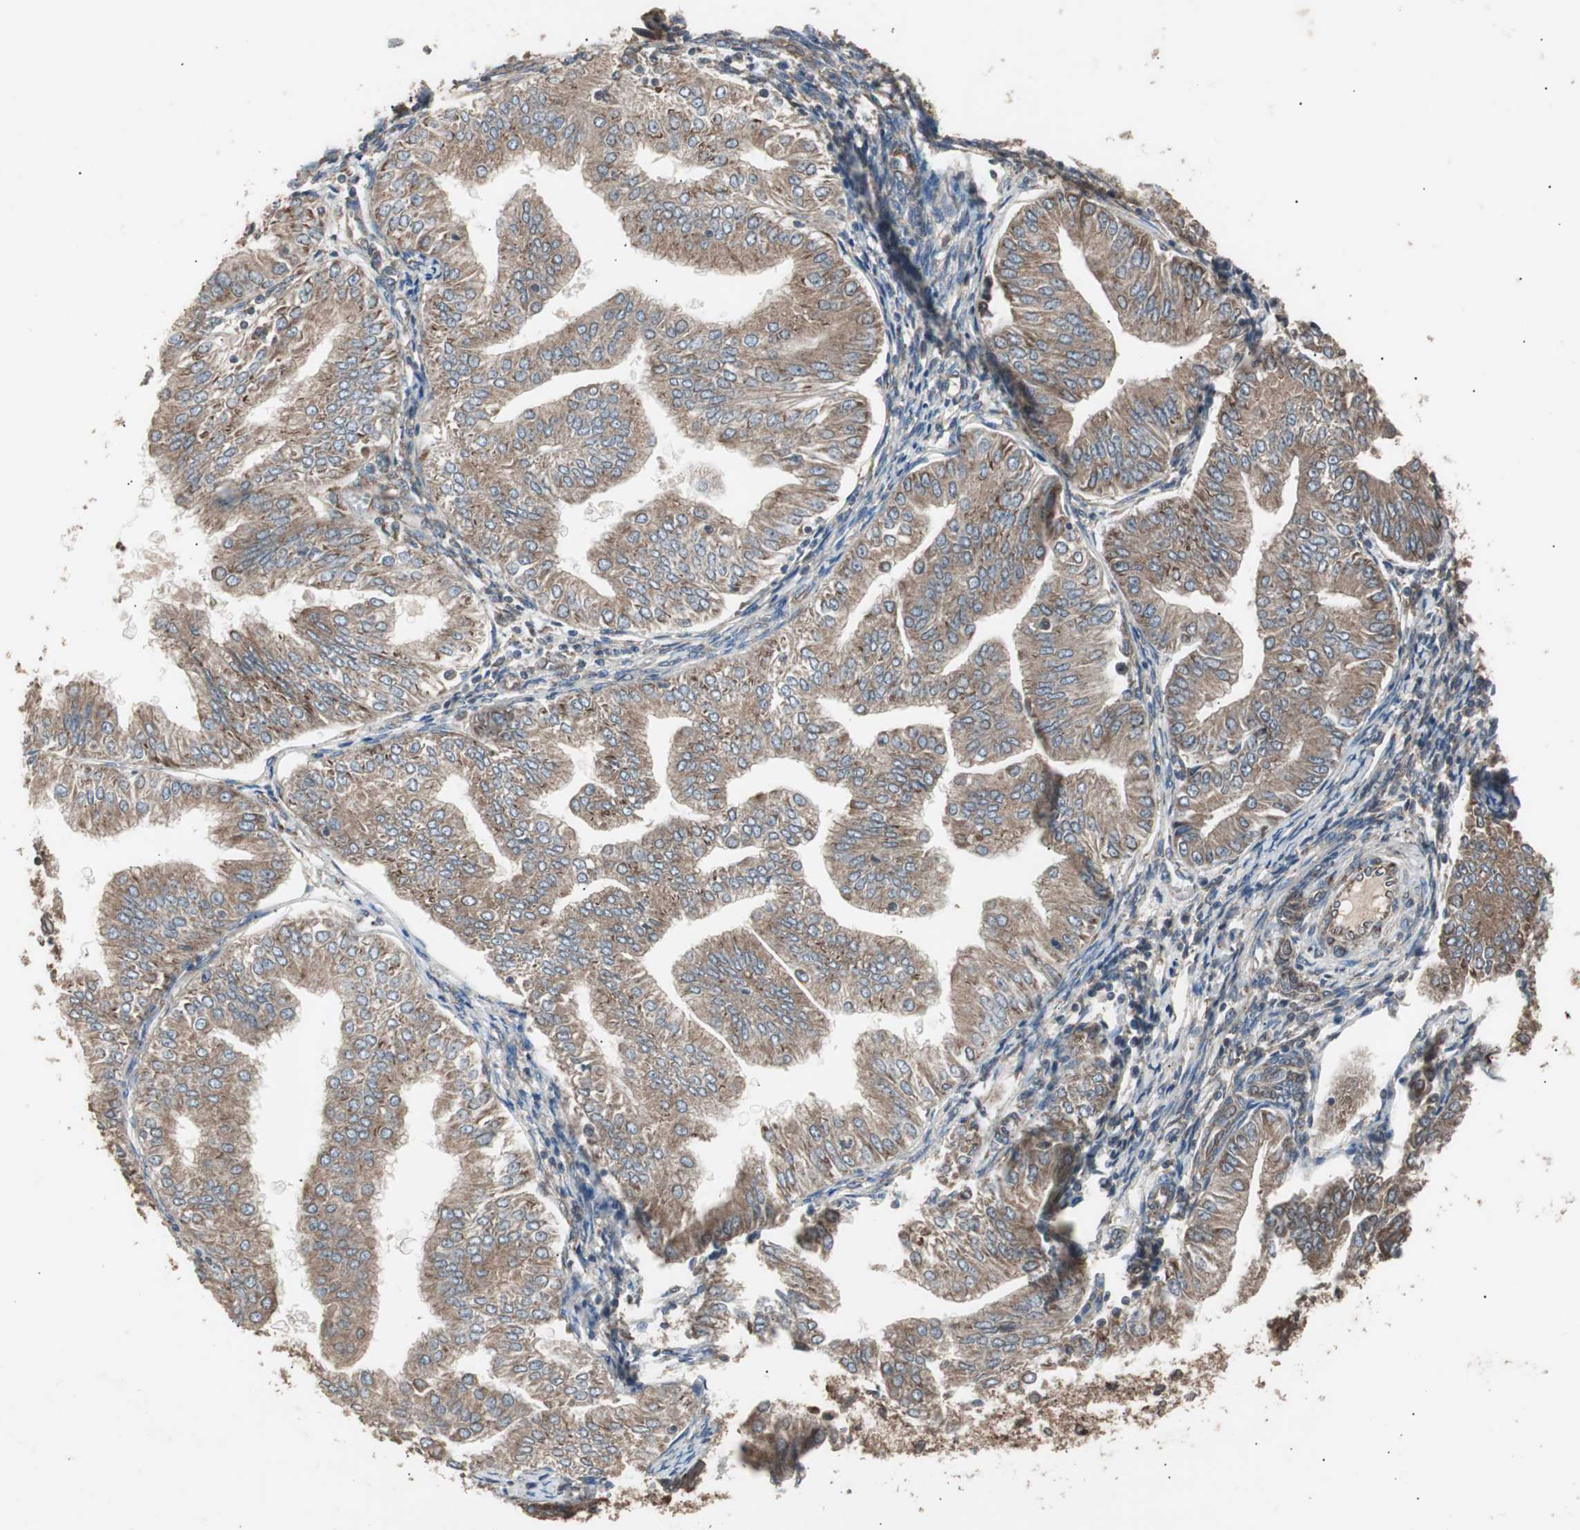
{"staining": {"intensity": "moderate", "quantity": ">75%", "location": "cytoplasmic/membranous"}, "tissue": "endometrial cancer", "cell_type": "Tumor cells", "image_type": "cancer", "snomed": [{"axis": "morphology", "description": "Adenocarcinoma, NOS"}, {"axis": "topography", "description": "Endometrium"}], "caption": "Endometrial adenocarcinoma stained for a protein (brown) exhibits moderate cytoplasmic/membranous positive staining in about >75% of tumor cells.", "gene": "LZTS1", "patient": {"sex": "female", "age": 53}}